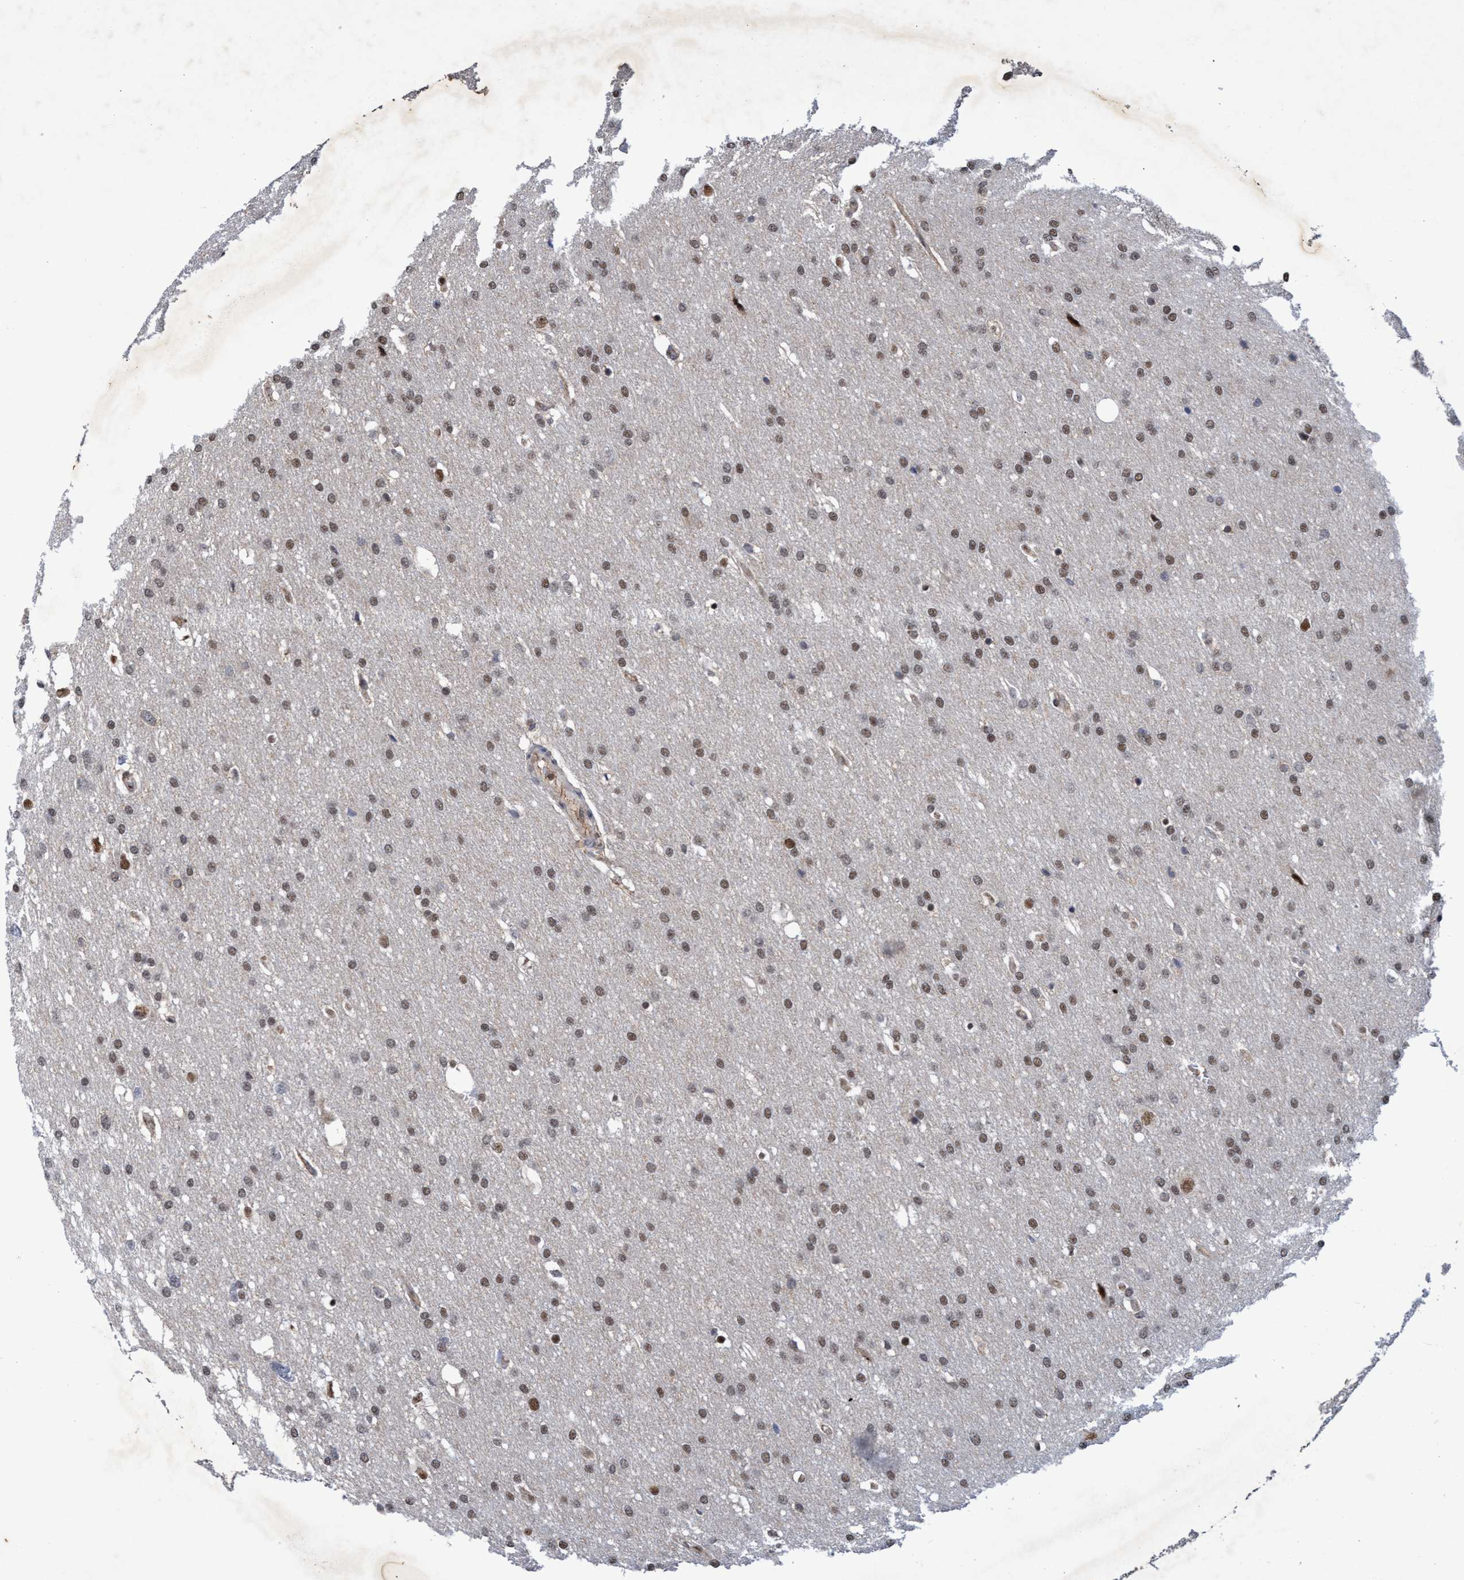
{"staining": {"intensity": "weak", "quantity": ">75%", "location": "nuclear"}, "tissue": "glioma", "cell_type": "Tumor cells", "image_type": "cancer", "snomed": [{"axis": "morphology", "description": "Glioma, malignant, Low grade"}, {"axis": "topography", "description": "Brain"}], "caption": "Human glioma stained with a protein marker demonstrates weak staining in tumor cells.", "gene": "GTF2F1", "patient": {"sex": "female", "age": 37}}